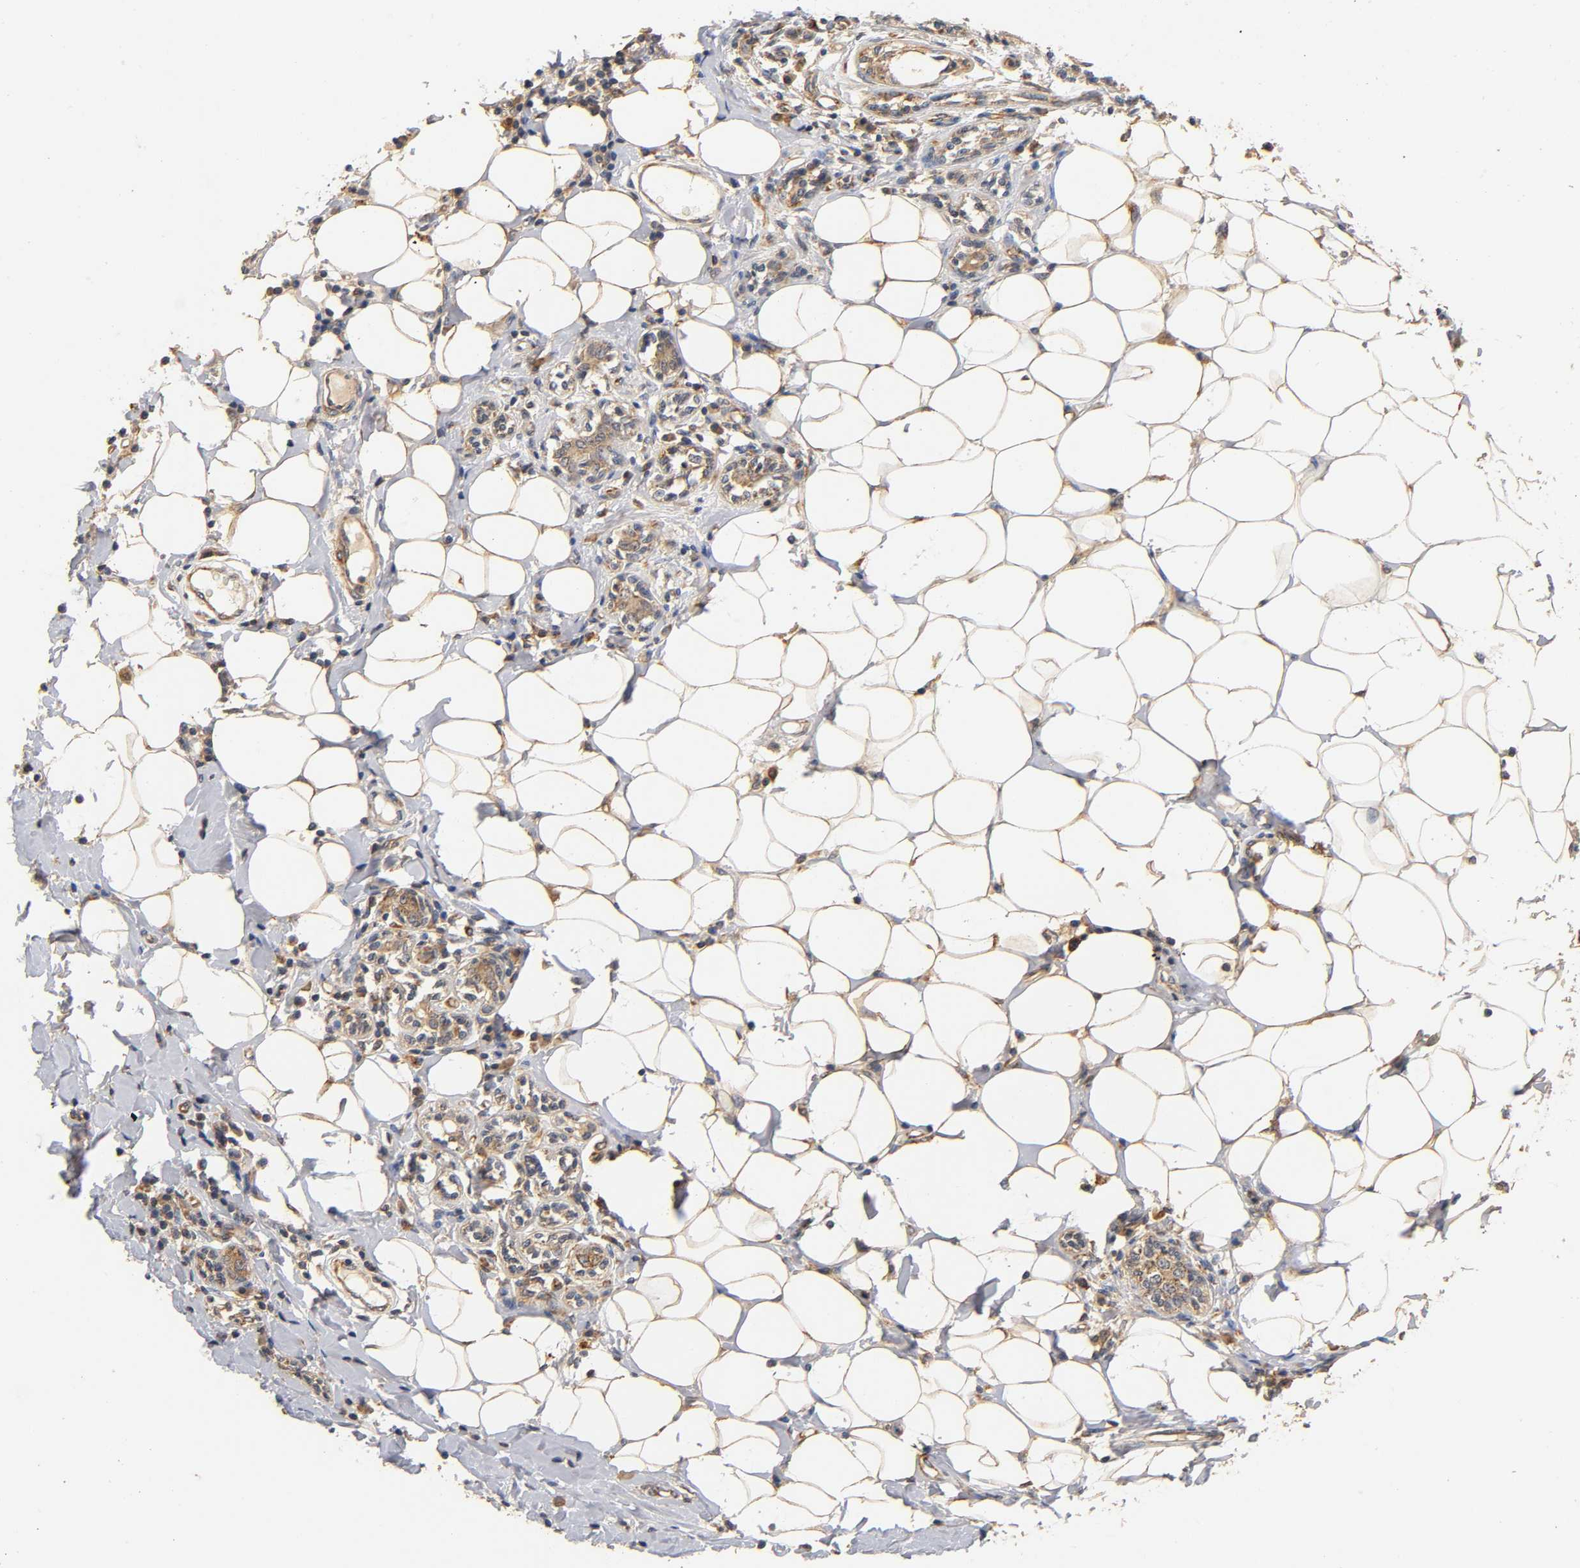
{"staining": {"intensity": "moderate", "quantity": ">75%", "location": "cytoplasmic/membranous"}, "tissue": "breast cancer", "cell_type": "Tumor cells", "image_type": "cancer", "snomed": [{"axis": "morphology", "description": "Duct carcinoma"}, {"axis": "topography", "description": "Breast"}], "caption": "A medium amount of moderate cytoplasmic/membranous expression is seen in about >75% of tumor cells in breast cancer tissue. The staining is performed using DAB brown chromogen to label protein expression. The nuclei are counter-stained blue using hematoxylin.", "gene": "SCAP", "patient": {"sex": "female", "age": 40}}